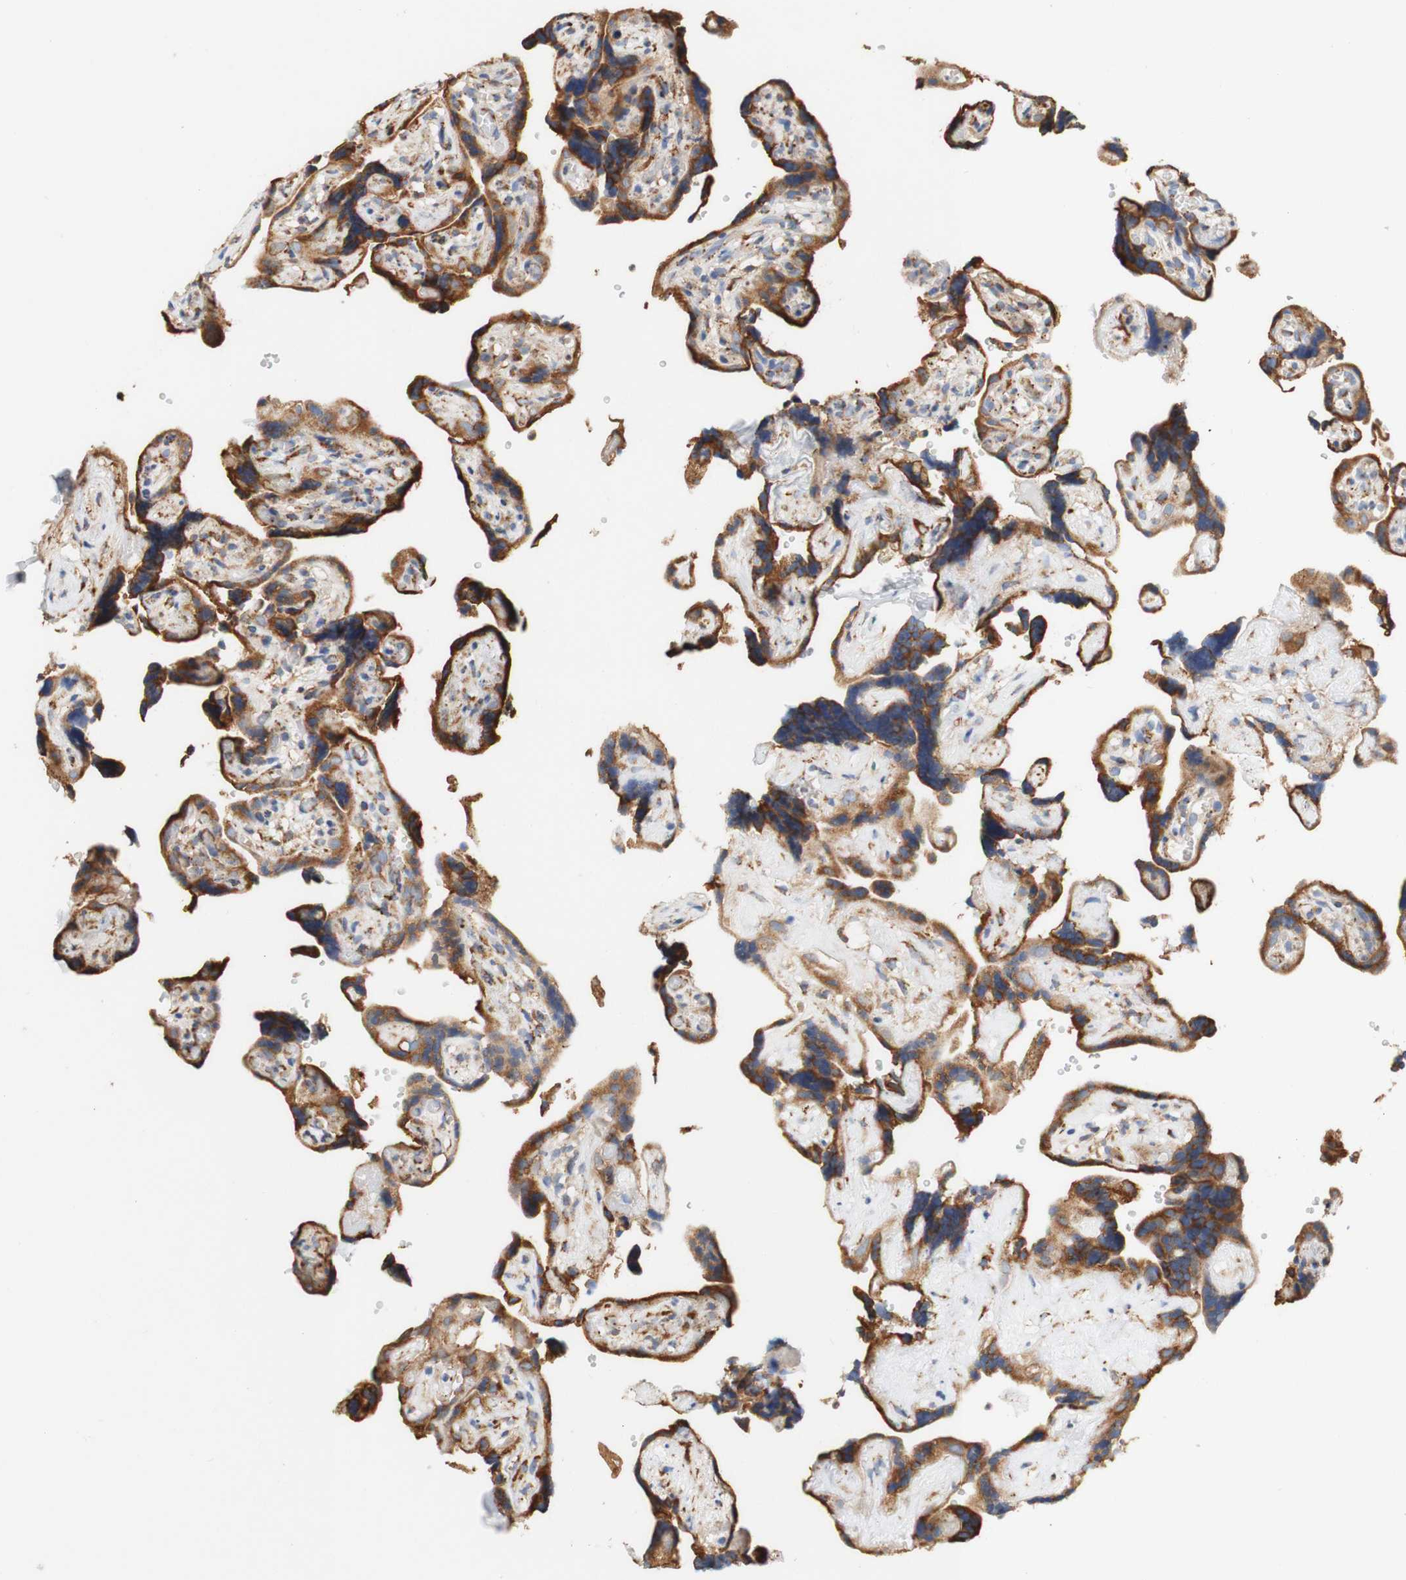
{"staining": {"intensity": "strong", "quantity": ">75%", "location": "cytoplasmic/membranous"}, "tissue": "placenta", "cell_type": "Trophoblastic cells", "image_type": "normal", "snomed": [{"axis": "morphology", "description": "Normal tissue, NOS"}, {"axis": "topography", "description": "Placenta"}], "caption": "A high-resolution image shows immunohistochemistry staining of benign placenta, which shows strong cytoplasmic/membranous staining in approximately >75% of trophoblastic cells. The protein is stained brown, and the nuclei are stained in blue (DAB (3,3'-diaminobenzidine) IHC with brightfield microscopy, high magnification).", "gene": "EIF2AK4", "patient": {"sex": "female", "age": 30}}